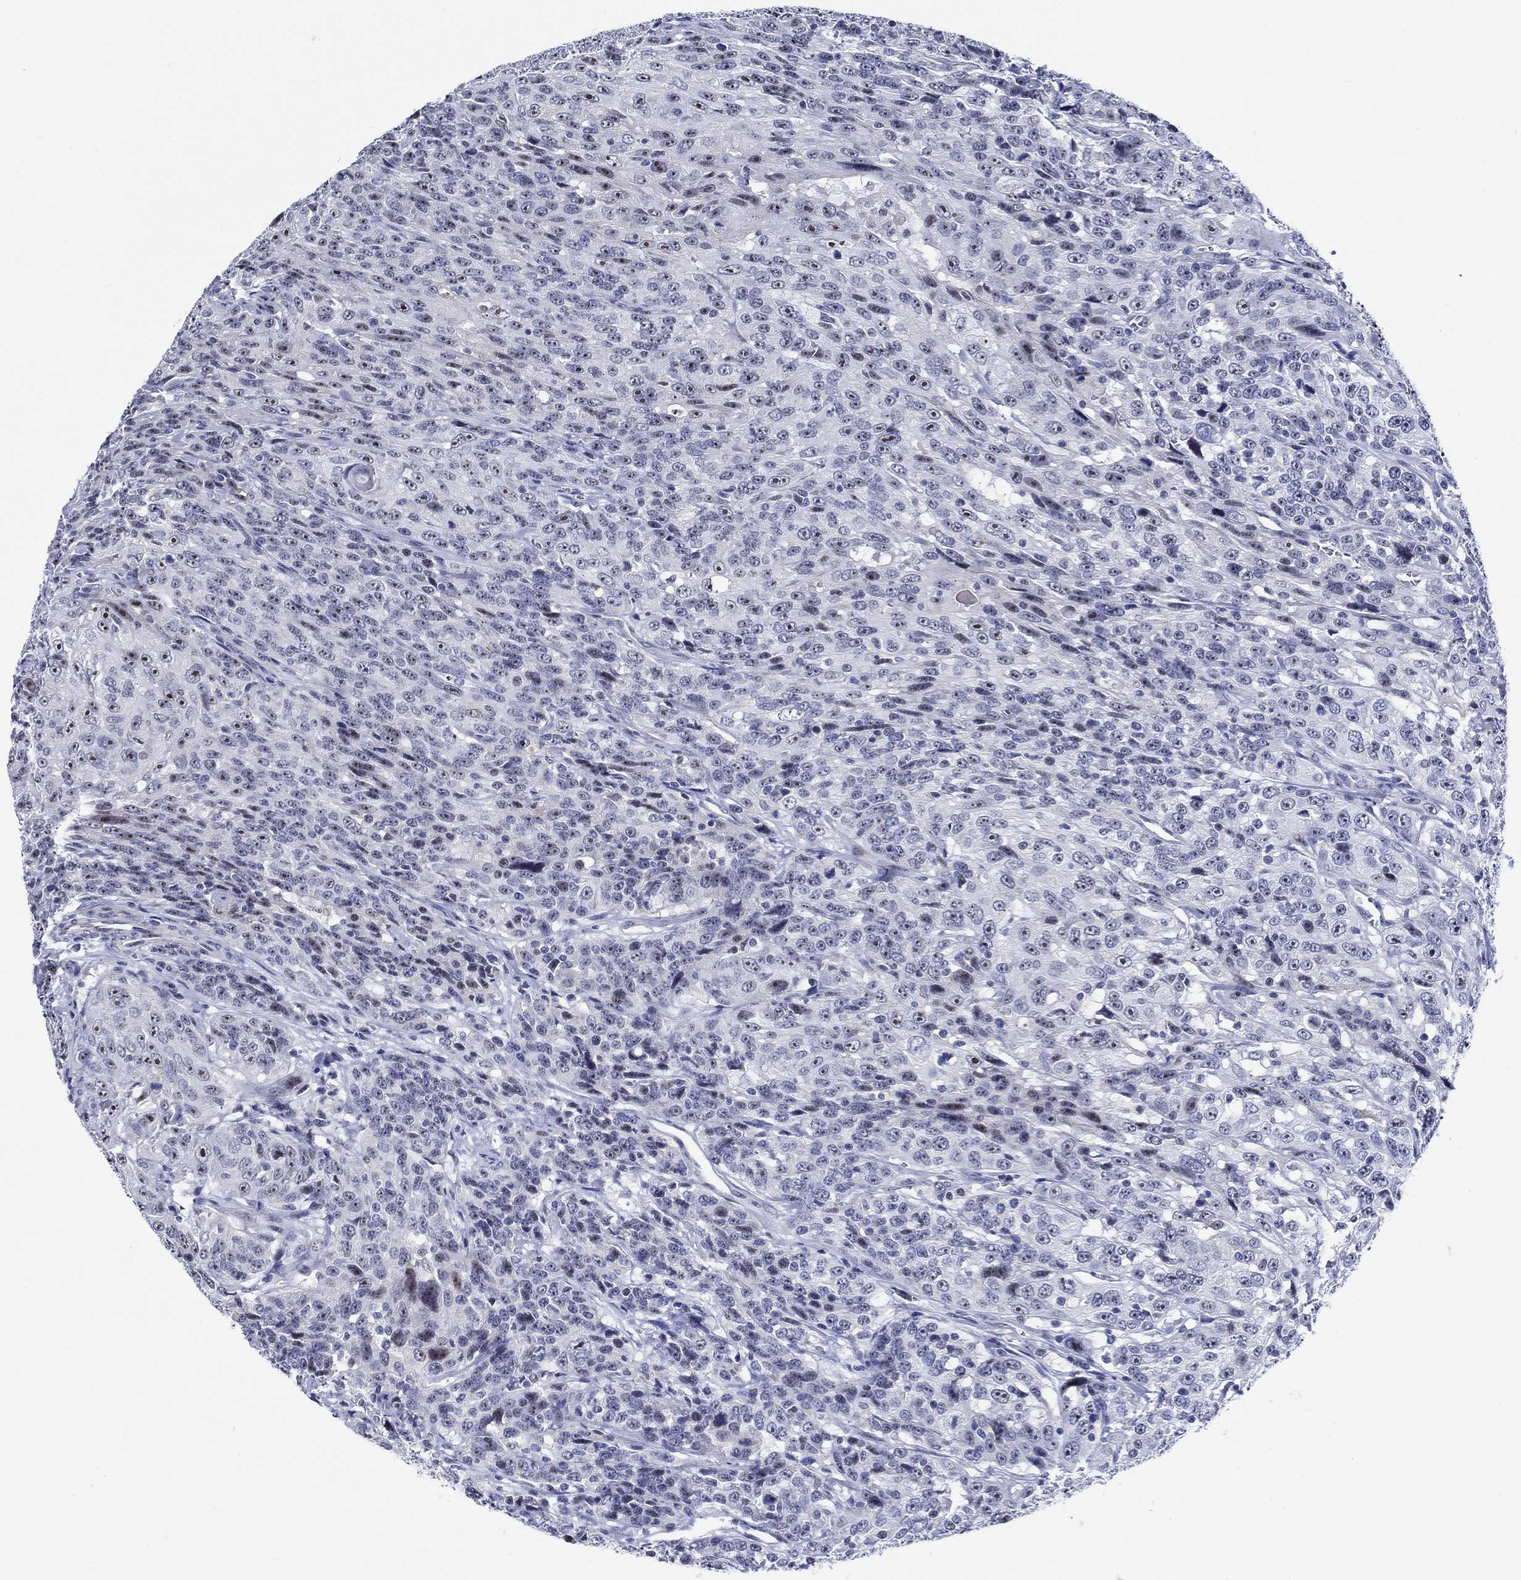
{"staining": {"intensity": "strong", "quantity": "25%-75%", "location": "nuclear"}, "tissue": "urothelial cancer", "cell_type": "Tumor cells", "image_type": "cancer", "snomed": [{"axis": "morphology", "description": "Urothelial carcinoma, NOS"}, {"axis": "morphology", "description": "Urothelial carcinoma, High grade"}, {"axis": "topography", "description": "Urinary bladder"}], "caption": "Immunohistochemical staining of human transitional cell carcinoma exhibits high levels of strong nuclear protein staining in approximately 25%-75% of tumor cells.", "gene": "ZNF446", "patient": {"sex": "female", "age": 73}}